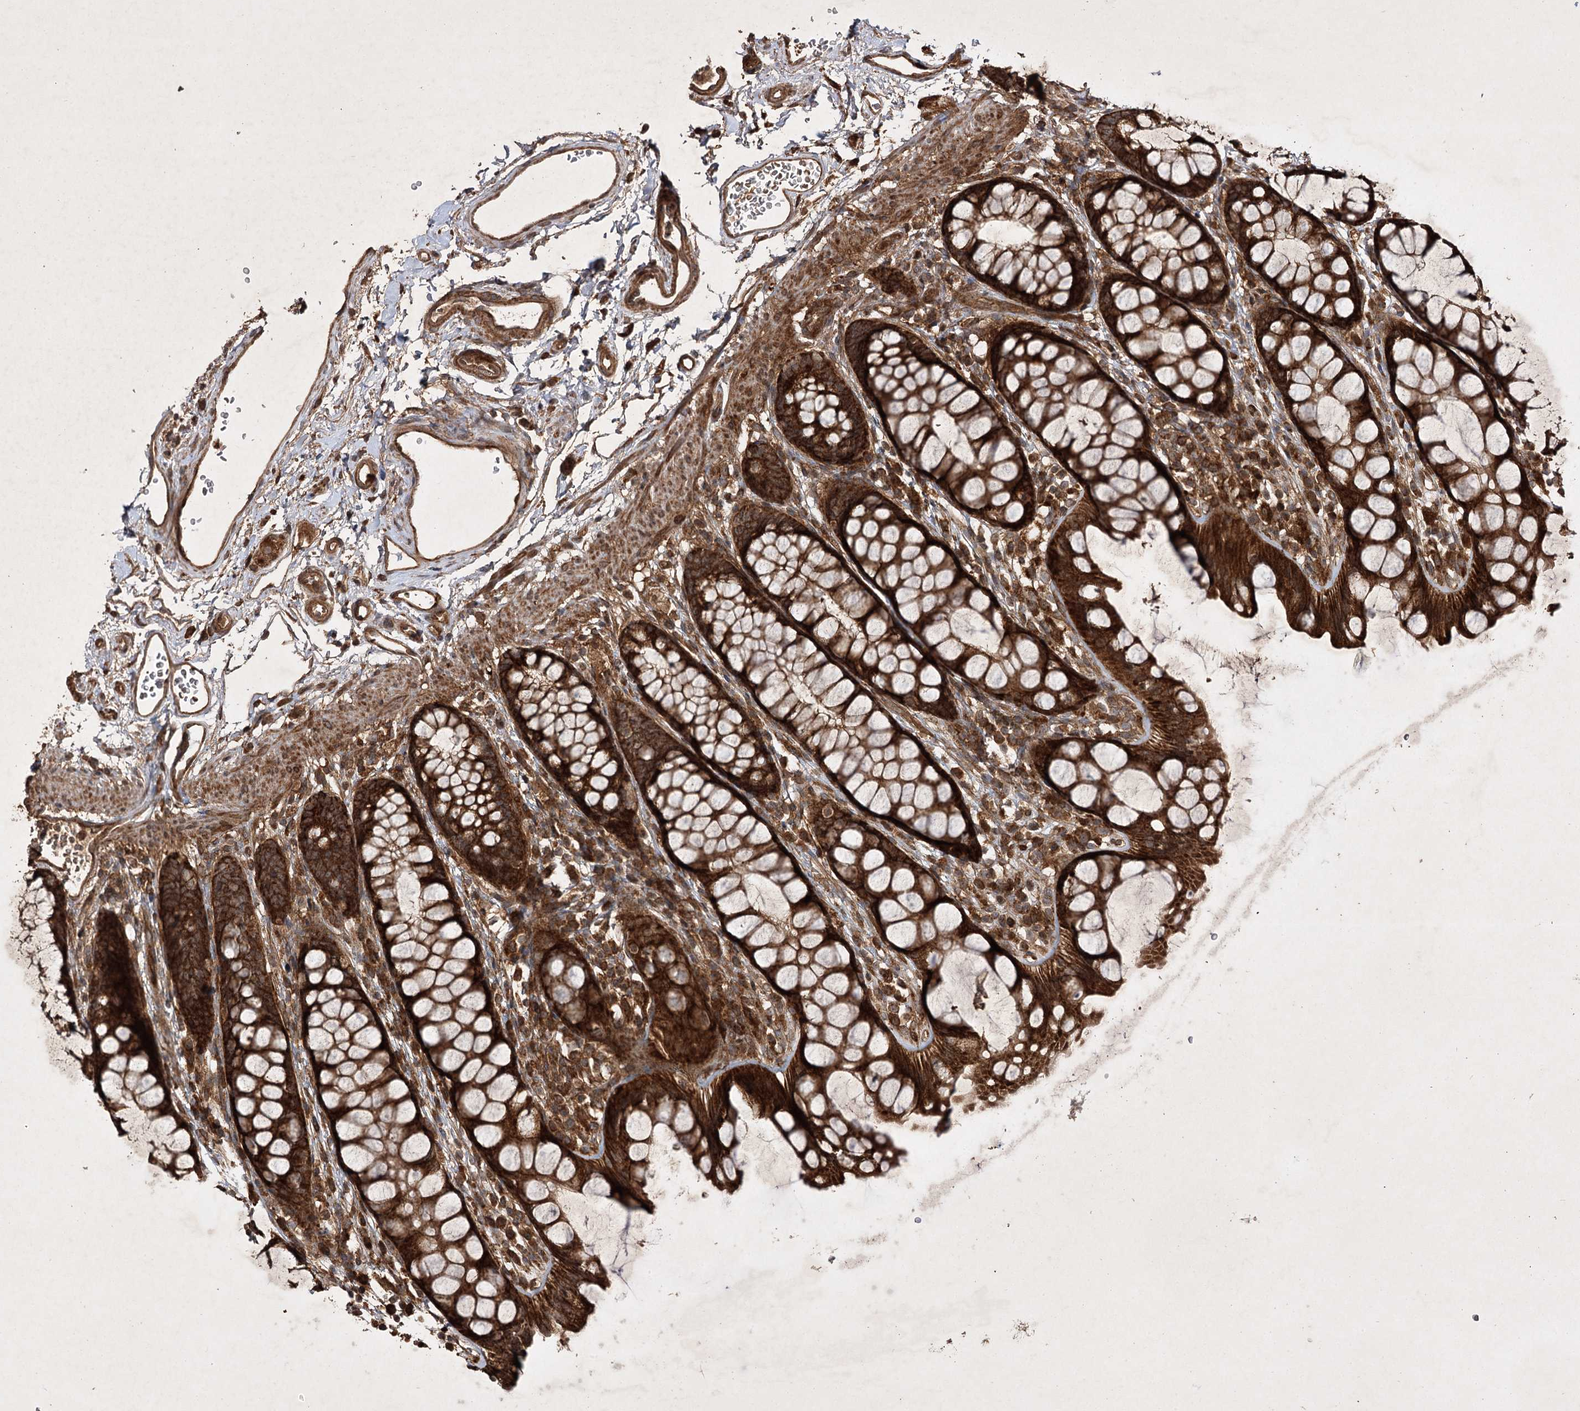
{"staining": {"intensity": "strong", "quantity": ">75%", "location": "cytoplasmic/membranous"}, "tissue": "rectum", "cell_type": "Glandular cells", "image_type": "normal", "snomed": [{"axis": "morphology", "description": "Normal tissue, NOS"}, {"axis": "topography", "description": "Rectum"}], "caption": "Rectum stained with DAB immunohistochemistry demonstrates high levels of strong cytoplasmic/membranous expression in approximately >75% of glandular cells.", "gene": "DNAJC13", "patient": {"sex": "female", "age": 65}}